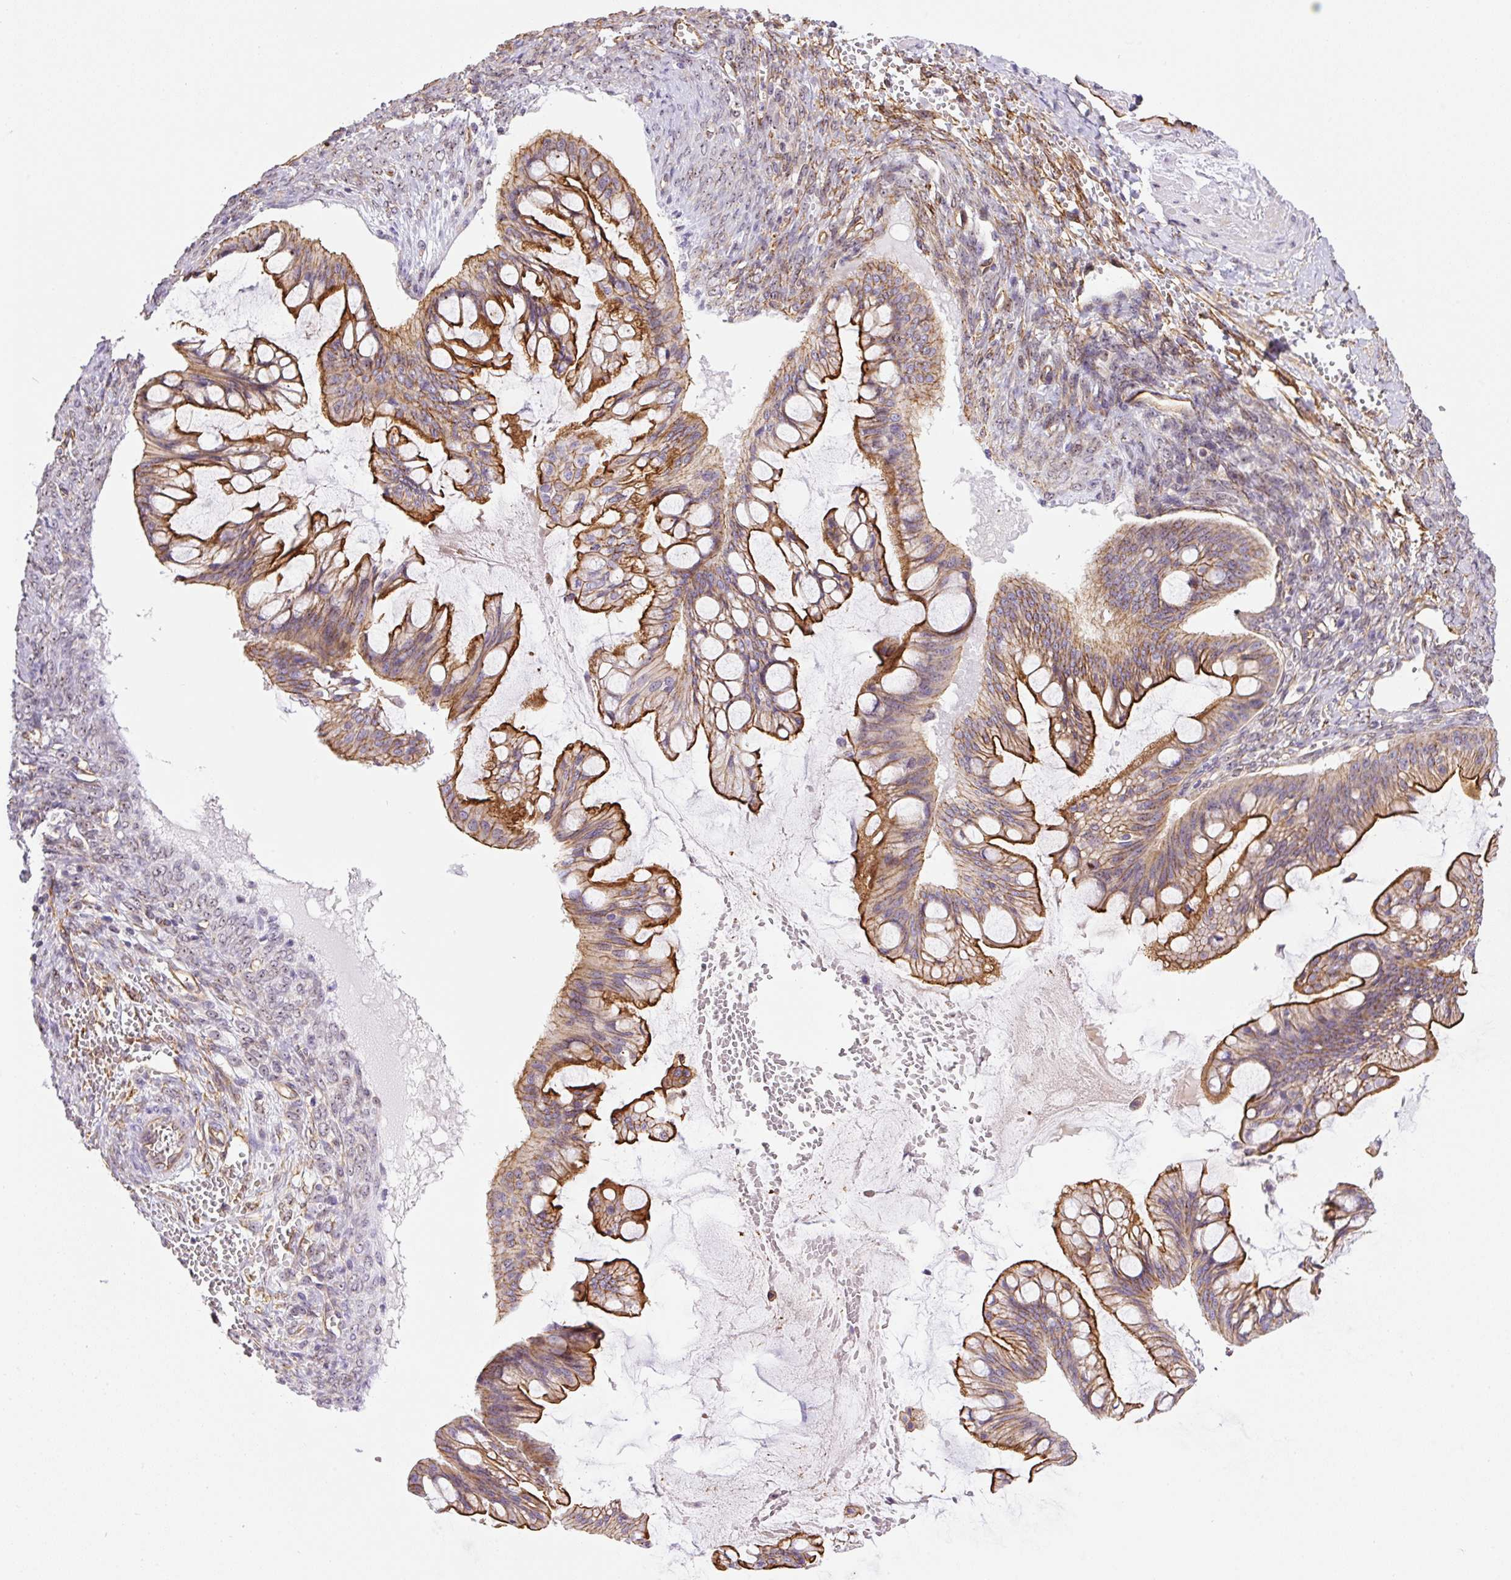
{"staining": {"intensity": "strong", "quantity": ">75%", "location": "cytoplasmic/membranous"}, "tissue": "ovarian cancer", "cell_type": "Tumor cells", "image_type": "cancer", "snomed": [{"axis": "morphology", "description": "Cystadenocarcinoma, mucinous, NOS"}, {"axis": "topography", "description": "Ovary"}], "caption": "Human ovarian cancer stained for a protein (brown) reveals strong cytoplasmic/membranous positive staining in approximately >75% of tumor cells.", "gene": "MYO5C", "patient": {"sex": "female", "age": 73}}